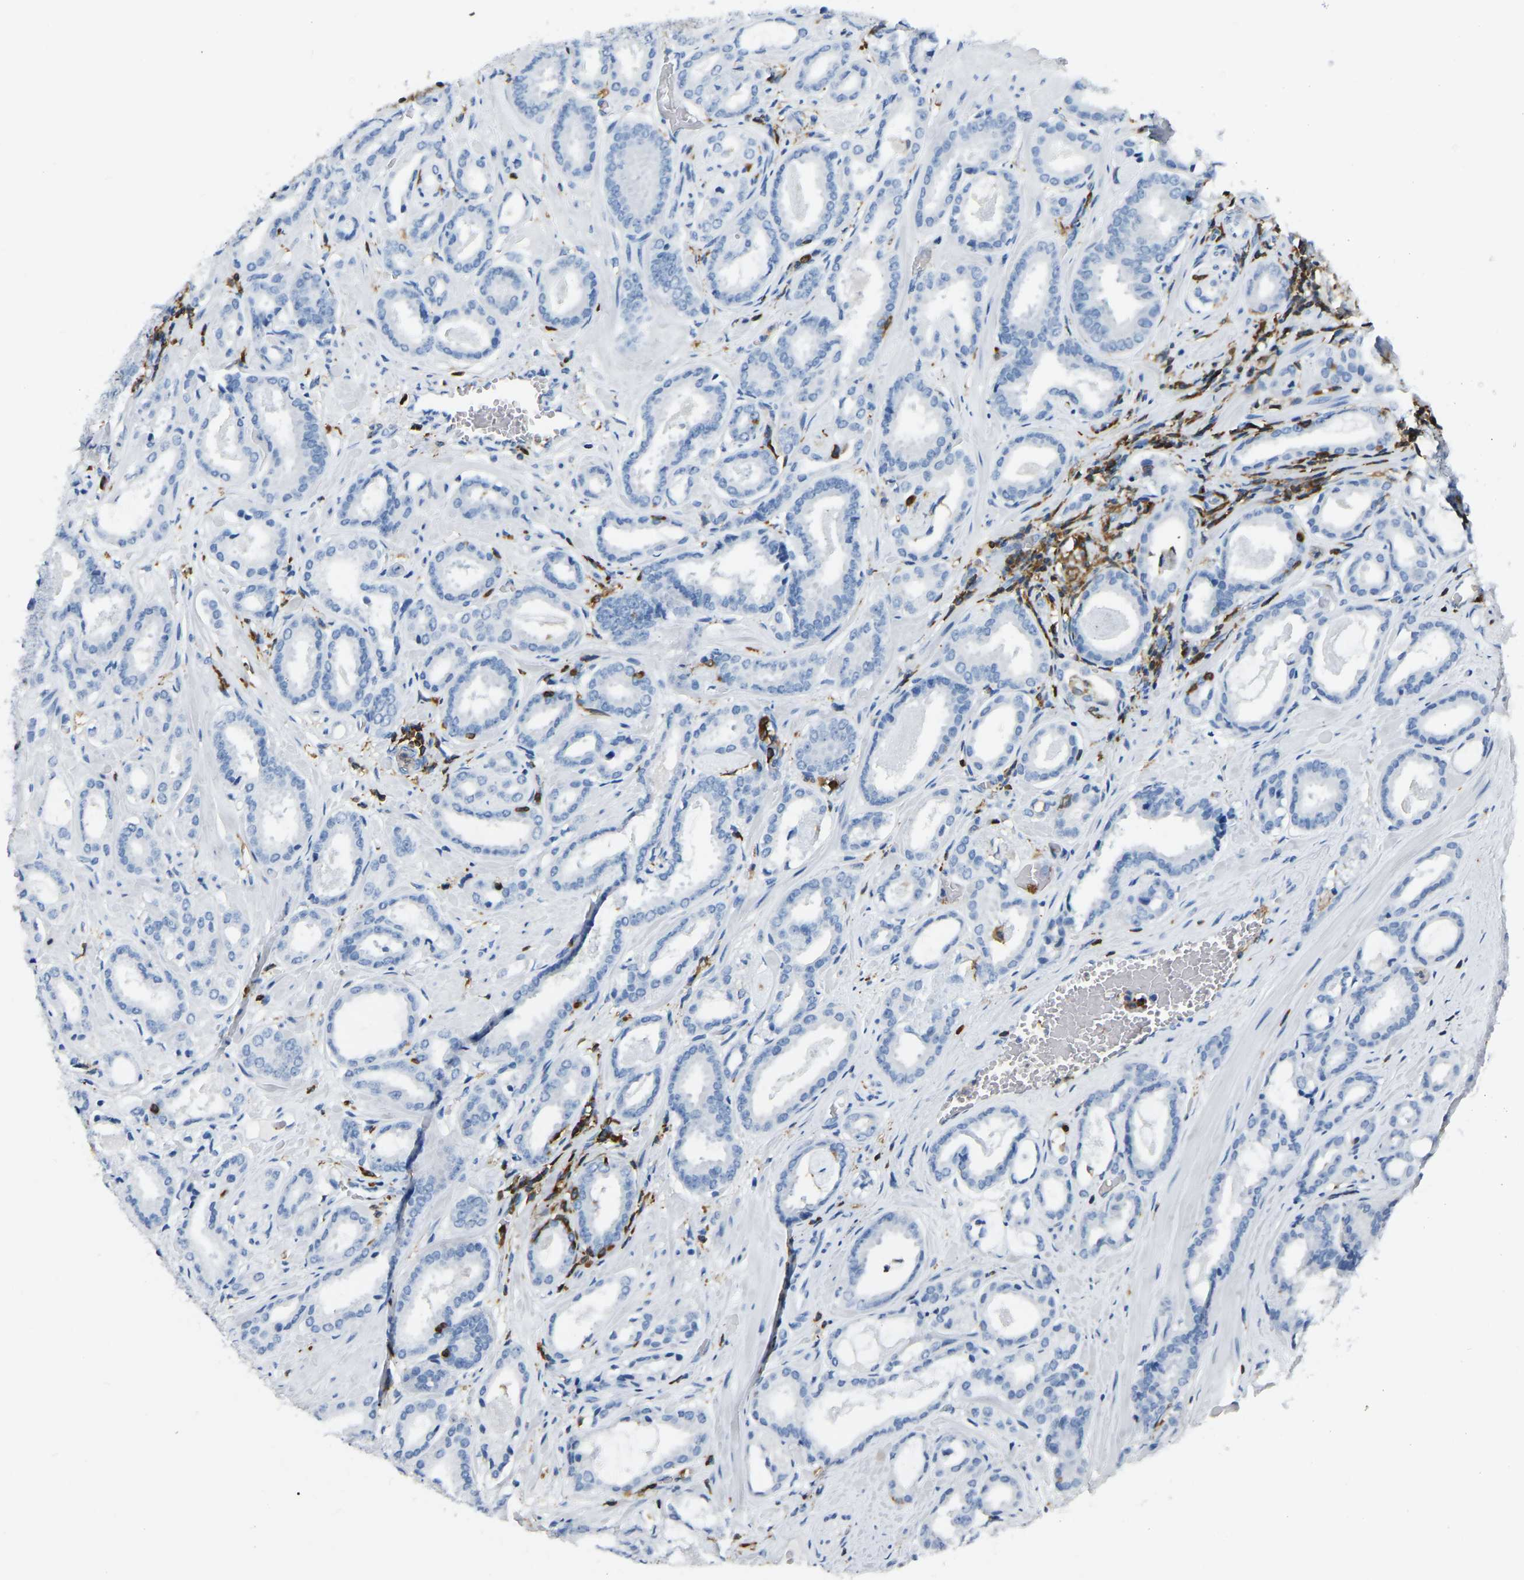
{"staining": {"intensity": "negative", "quantity": "none", "location": "none"}, "tissue": "prostate cancer", "cell_type": "Tumor cells", "image_type": "cancer", "snomed": [{"axis": "morphology", "description": "Adenocarcinoma, Low grade"}, {"axis": "topography", "description": "Prostate"}], "caption": "A high-resolution photomicrograph shows IHC staining of prostate cancer (adenocarcinoma (low-grade)), which reveals no significant positivity in tumor cells. Brightfield microscopy of immunohistochemistry (IHC) stained with DAB (3,3'-diaminobenzidine) (brown) and hematoxylin (blue), captured at high magnification.", "gene": "ARHGAP45", "patient": {"sex": "male", "age": 53}}